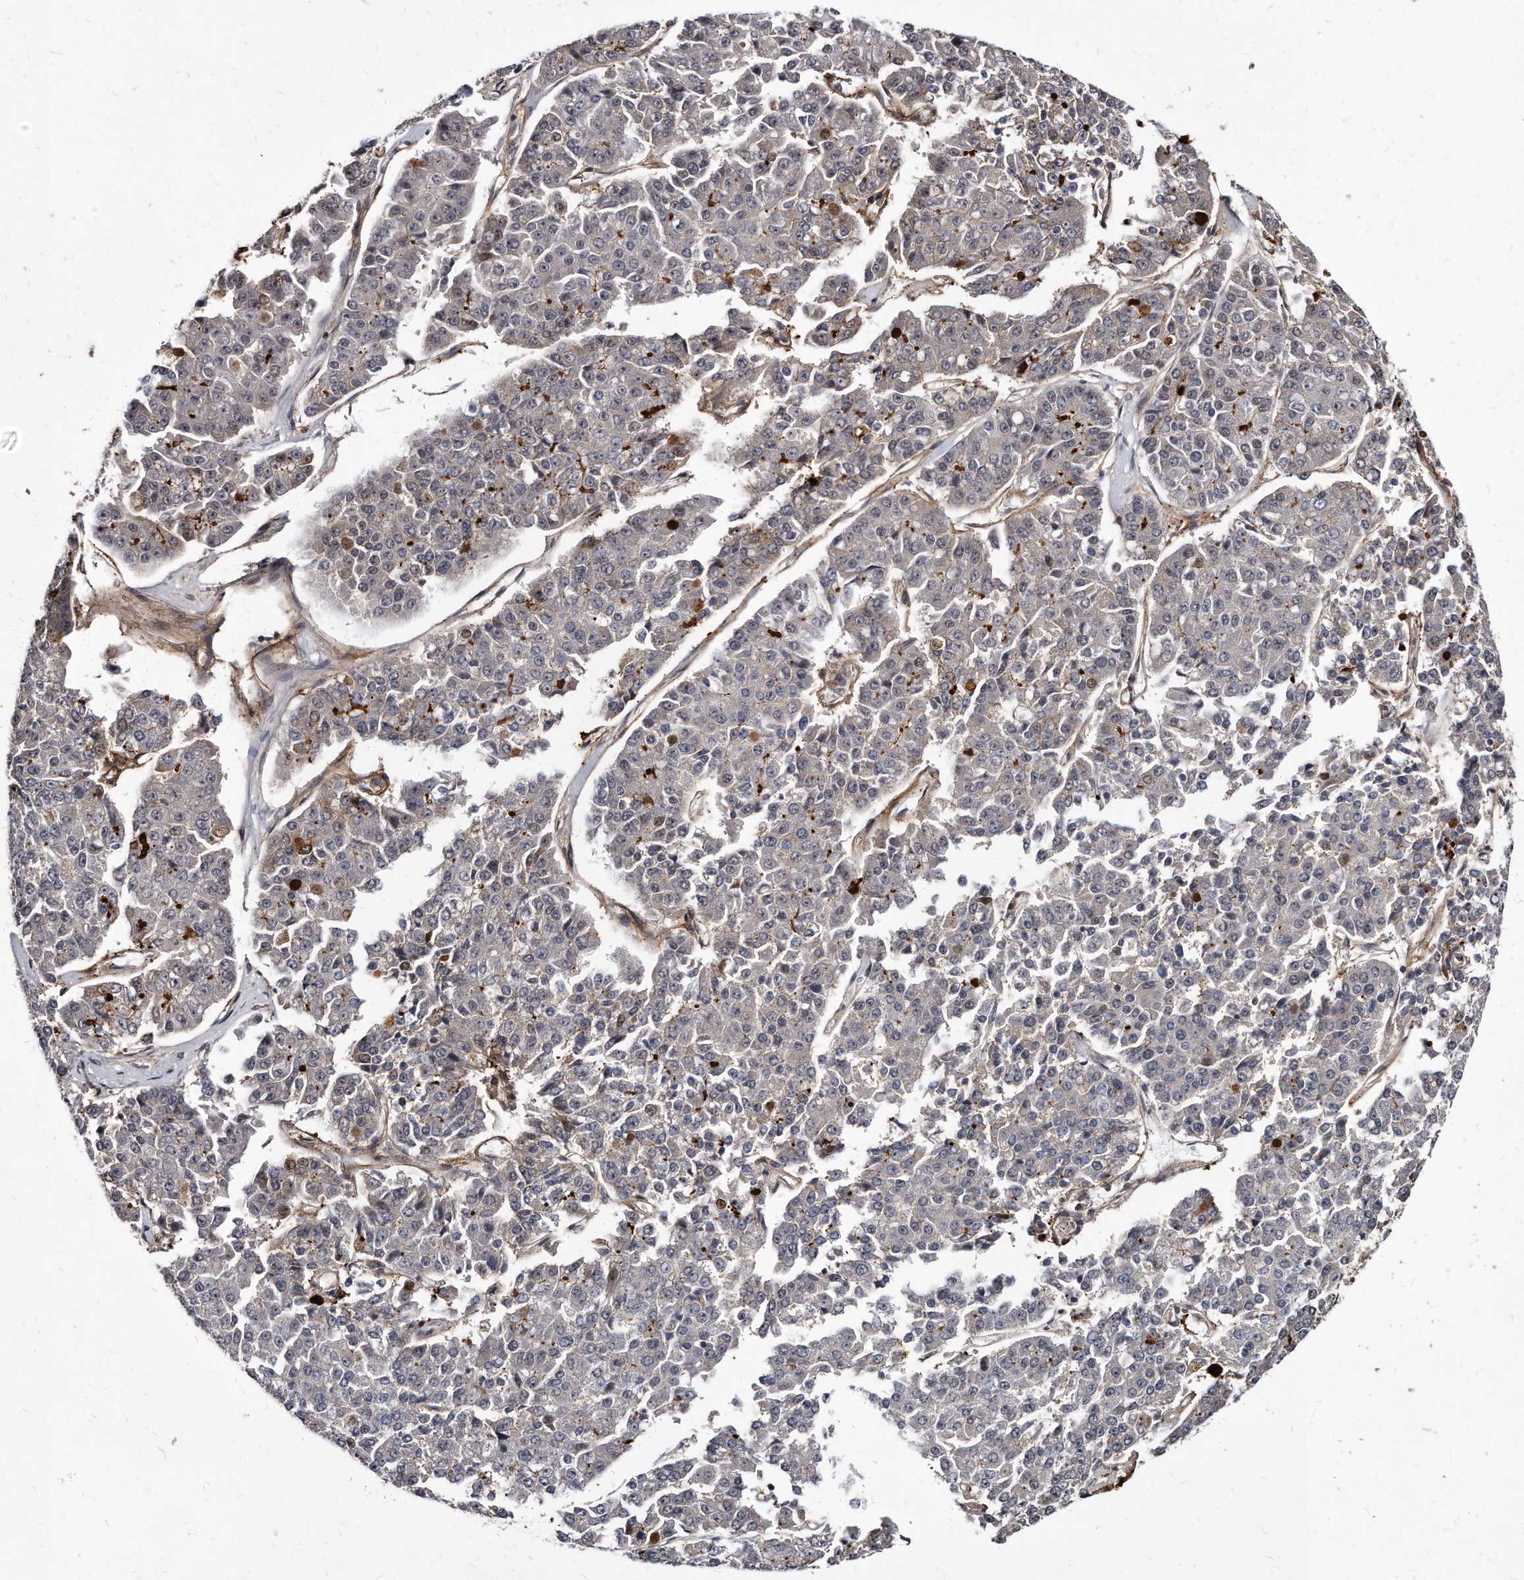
{"staining": {"intensity": "negative", "quantity": "none", "location": "none"}, "tissue": "pancreatic cancer", "cell_type": "Tumor cells", "image_type": "cancer", "snomed": [{"axis": "morphology", "description": "Adenocarcinoma, NOS"}, {"axis": "topography", "description": "Pancreas"}], "caption": "Immunohistochemistry (IHC) image of pancreatic cancer (adenocarcinoma) stained for a protein (brown), which demonstrates no staining in tumor cells. (DAB (3,3'-diaminobenzidine) immunohistochemistry (IHC) with hematoxylin counter stain).", "gene": "KLHDC3", "patient": {"sex": "male", "age": 50}}